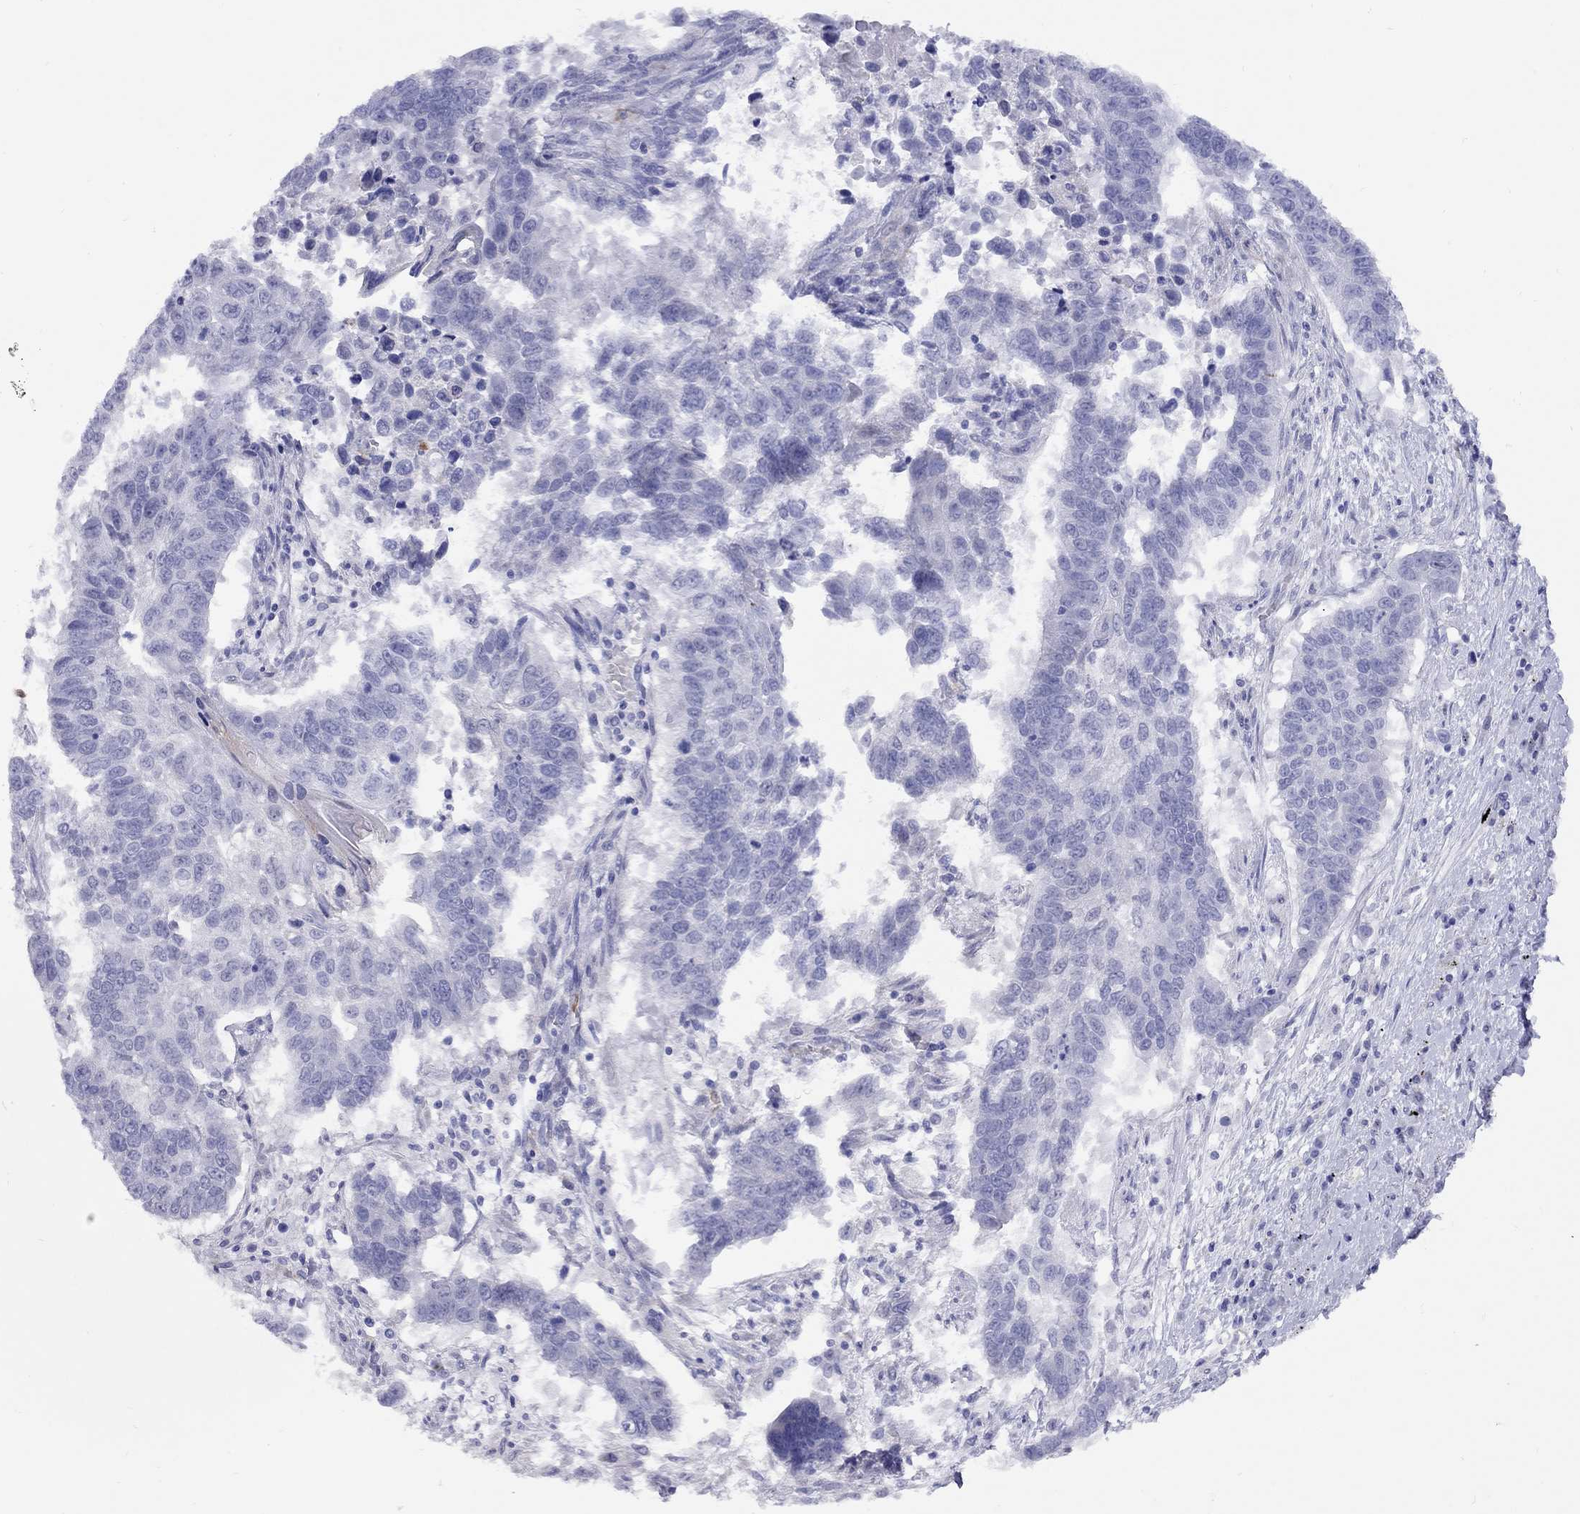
{"staining": {"intensity": "negative", "quantity": "none", "location": "none"}, "tissue": "lung cancer", "cell_type": "Tumor cells", "image_type": "cancer", "snomed": [{"axis": "morphology", "description": "Squamous cell carcinoma, NOS"}, {"axis": "topography", "description": "Lung"}], "caption": "Tumor cells show no significant protein staining in lung squamous cell carcinoma.", "gene": "SPINT4", "patient": {"sex": "male", "age": 73}}